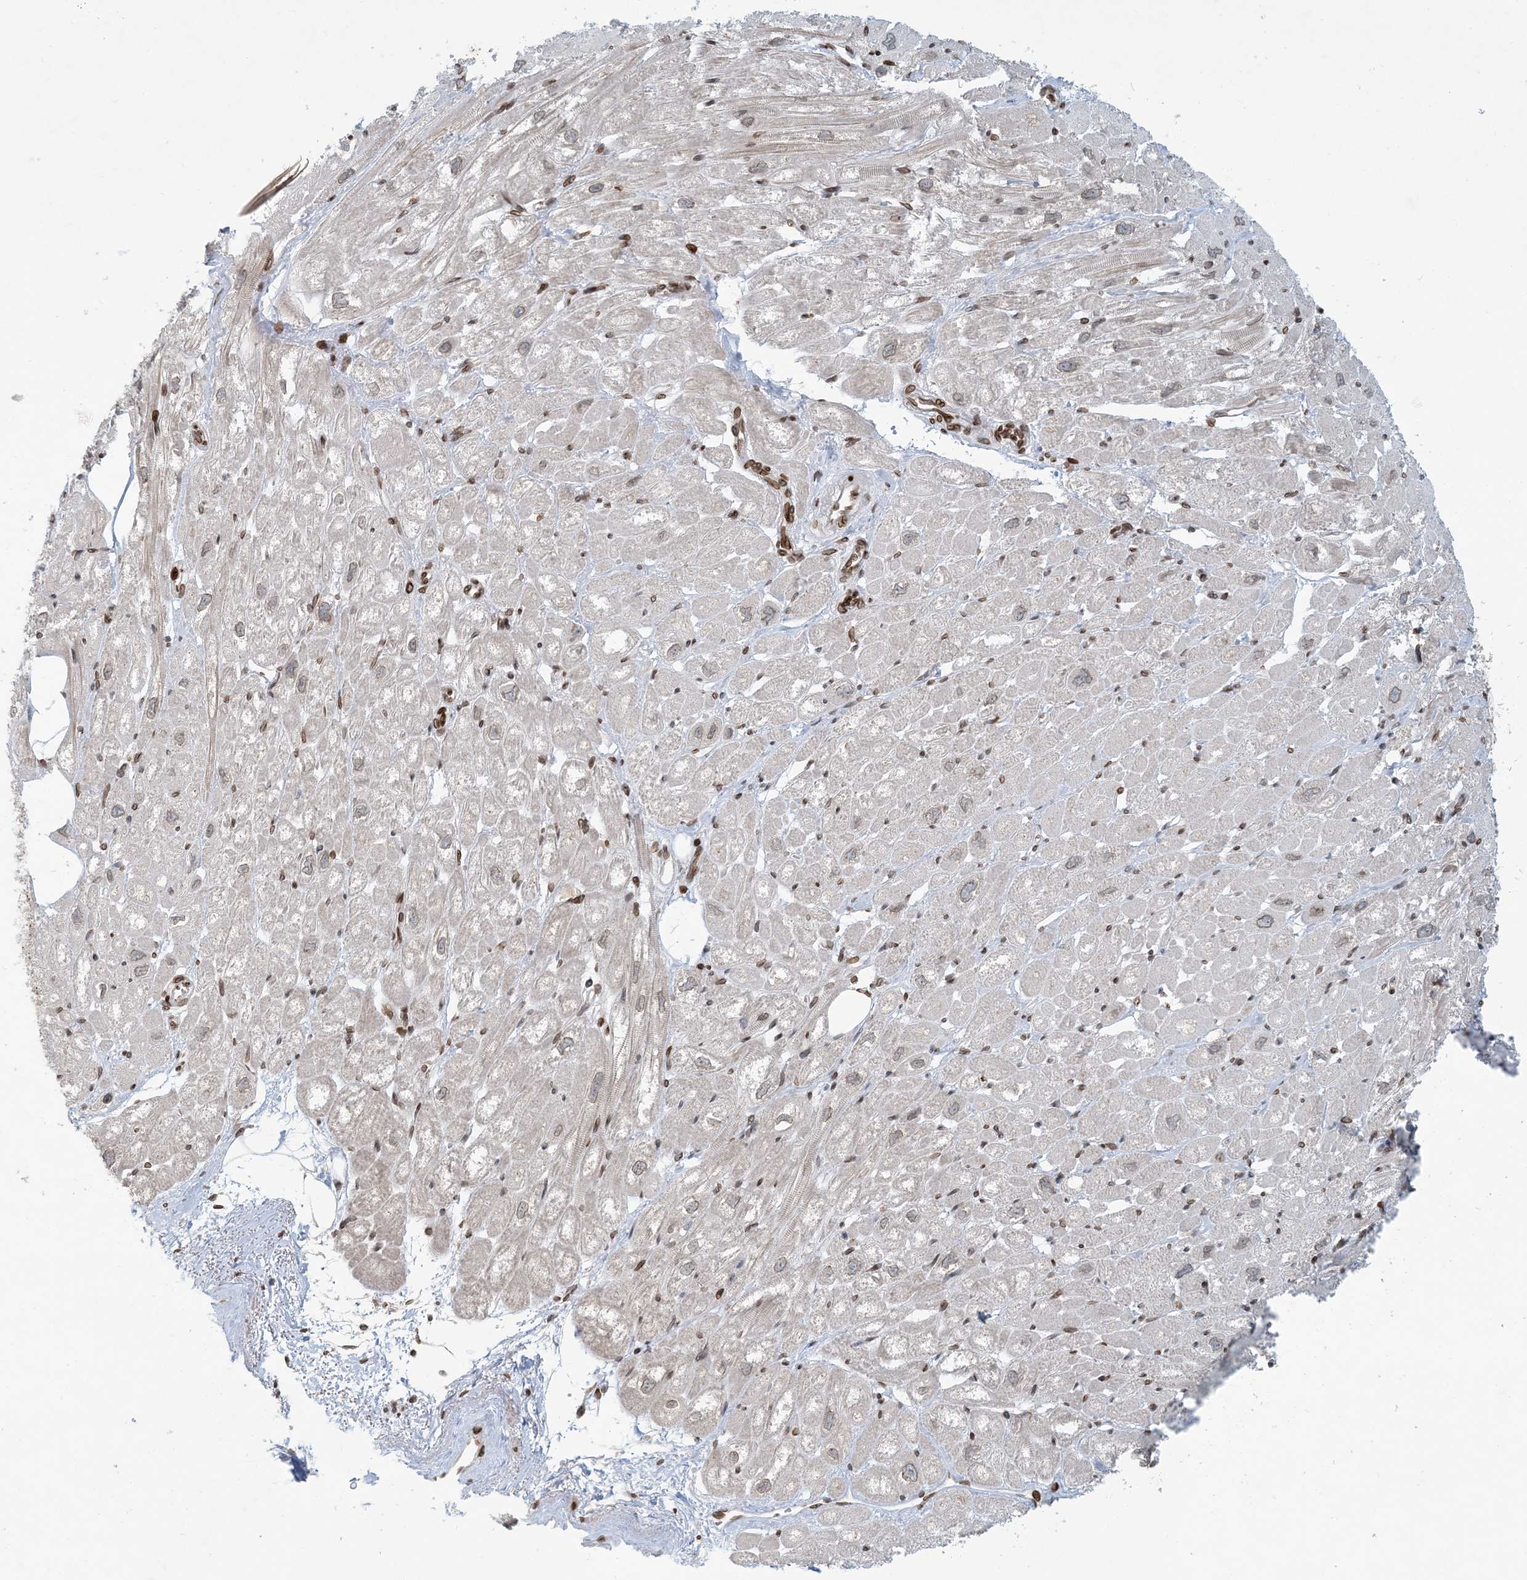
{"staining": {"intensity": "moderate", "quantity": "<25%", "location": "cytoplasmic/membranous"}, "tissue": "heart muscle", "cell_type": "Cardiomyocytes", "image_type": "normal", "snomed": [{"axis": "morphology", "description": "Normal tissue, NOS"}, {"axis": "topography", "description": "Heart"}], "caption": "A photomicrograph of human heart muscle stained for a protein reveals moderate cytoplasmic/membranous brown staining in cardiomyocytes.", "gene": "SLC35A2", "patient": {"sex": "male", "age": 50}}